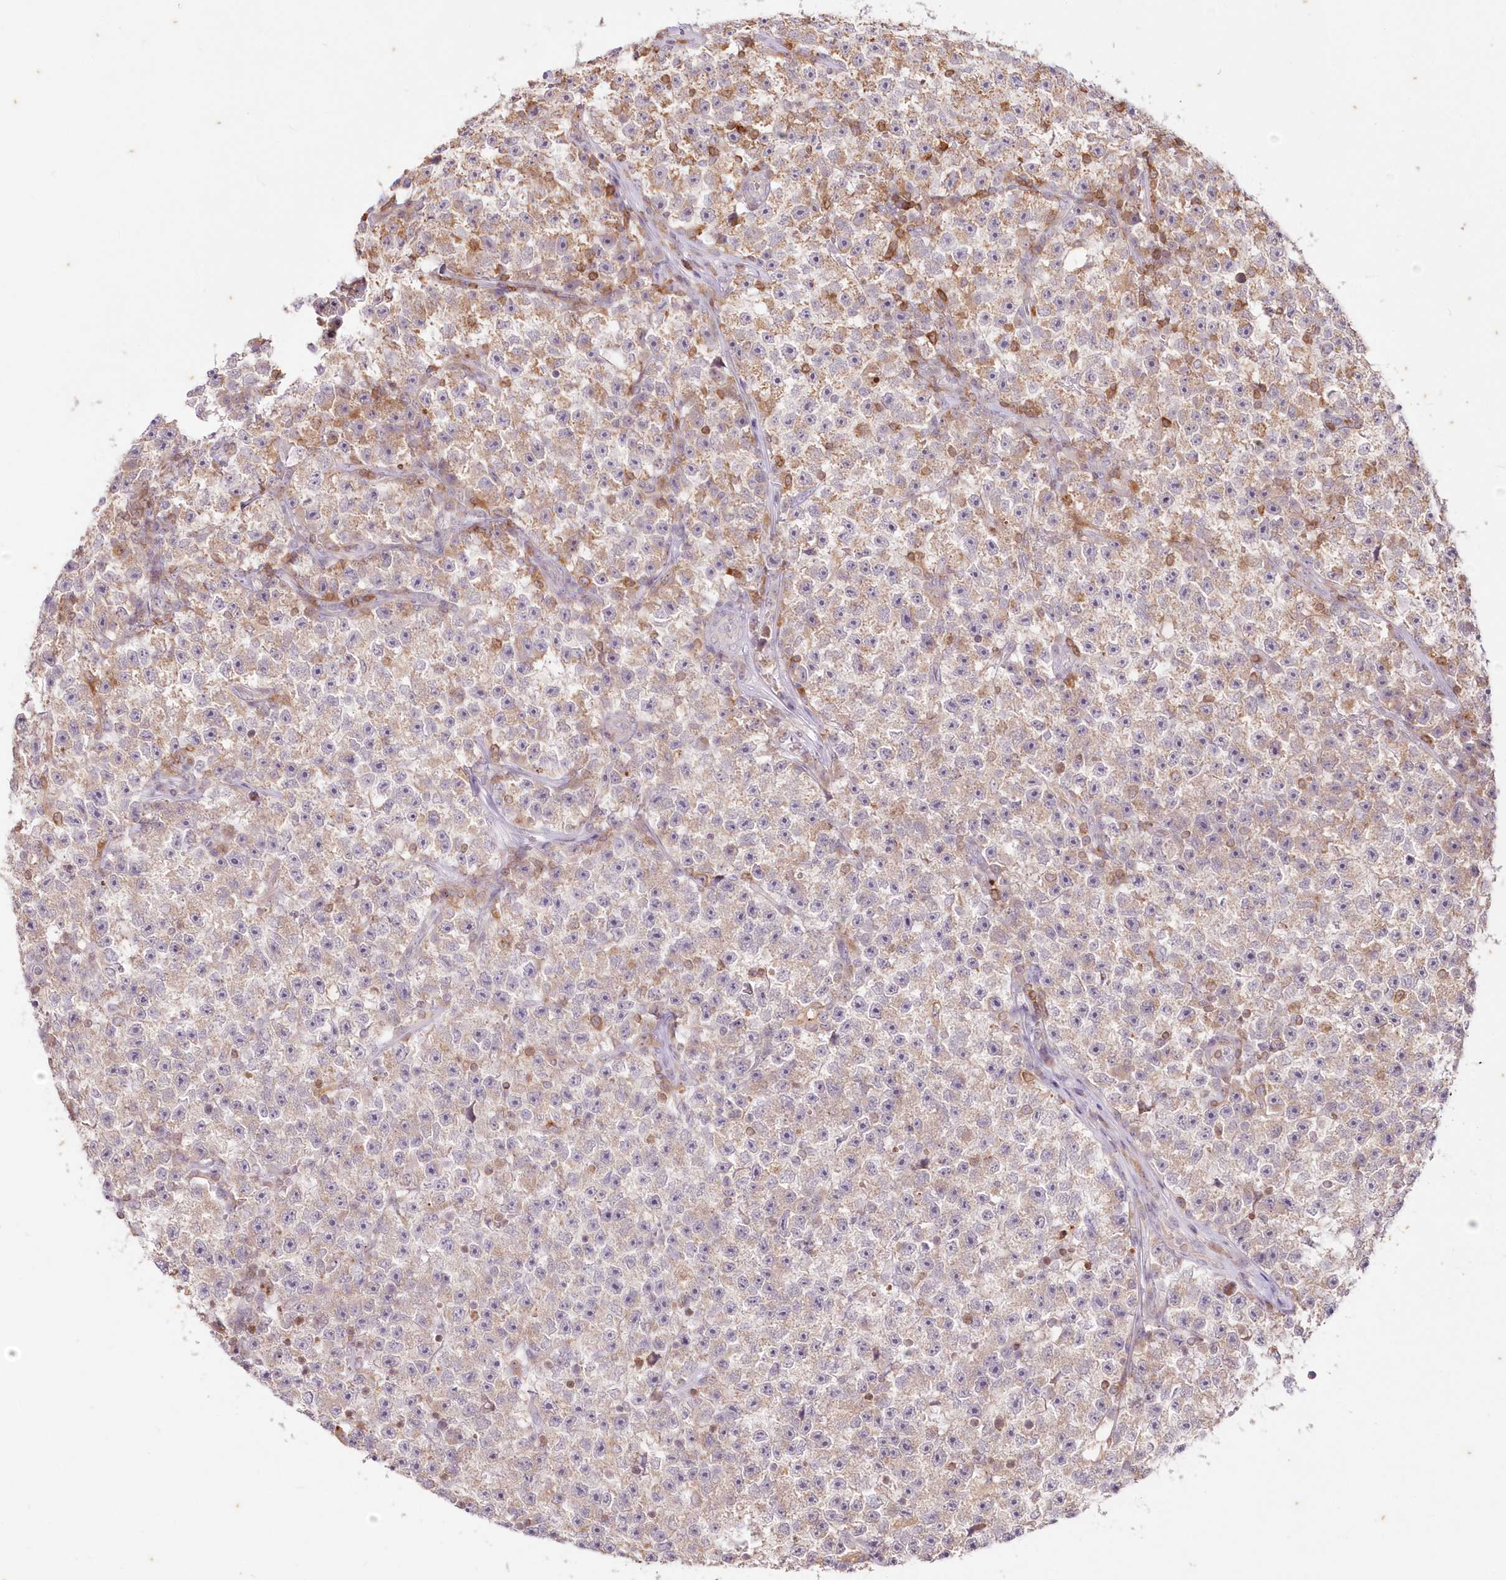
{"staining": {"intensity": "weak", "quantity": ">75%", "location": "cytoplasmic/membranous"}, "tissue": "testis cancer", "cell_type": "Tumor cells", "image_type": "cancer", "snomed": [{"axis": "morphology", "description": "Seminoma, NOS"}, {"axis": "topography", "description": "Testis"}], "caption": "This image exhibits immunohistochemistry (IHC) staining of human testis cancer (seminoma), with low weak cytoplasmic/membranous staining in about >75% of tumor cells.", "gene": "MTMR3", "patient": {"sex": "male", "age": 22}}